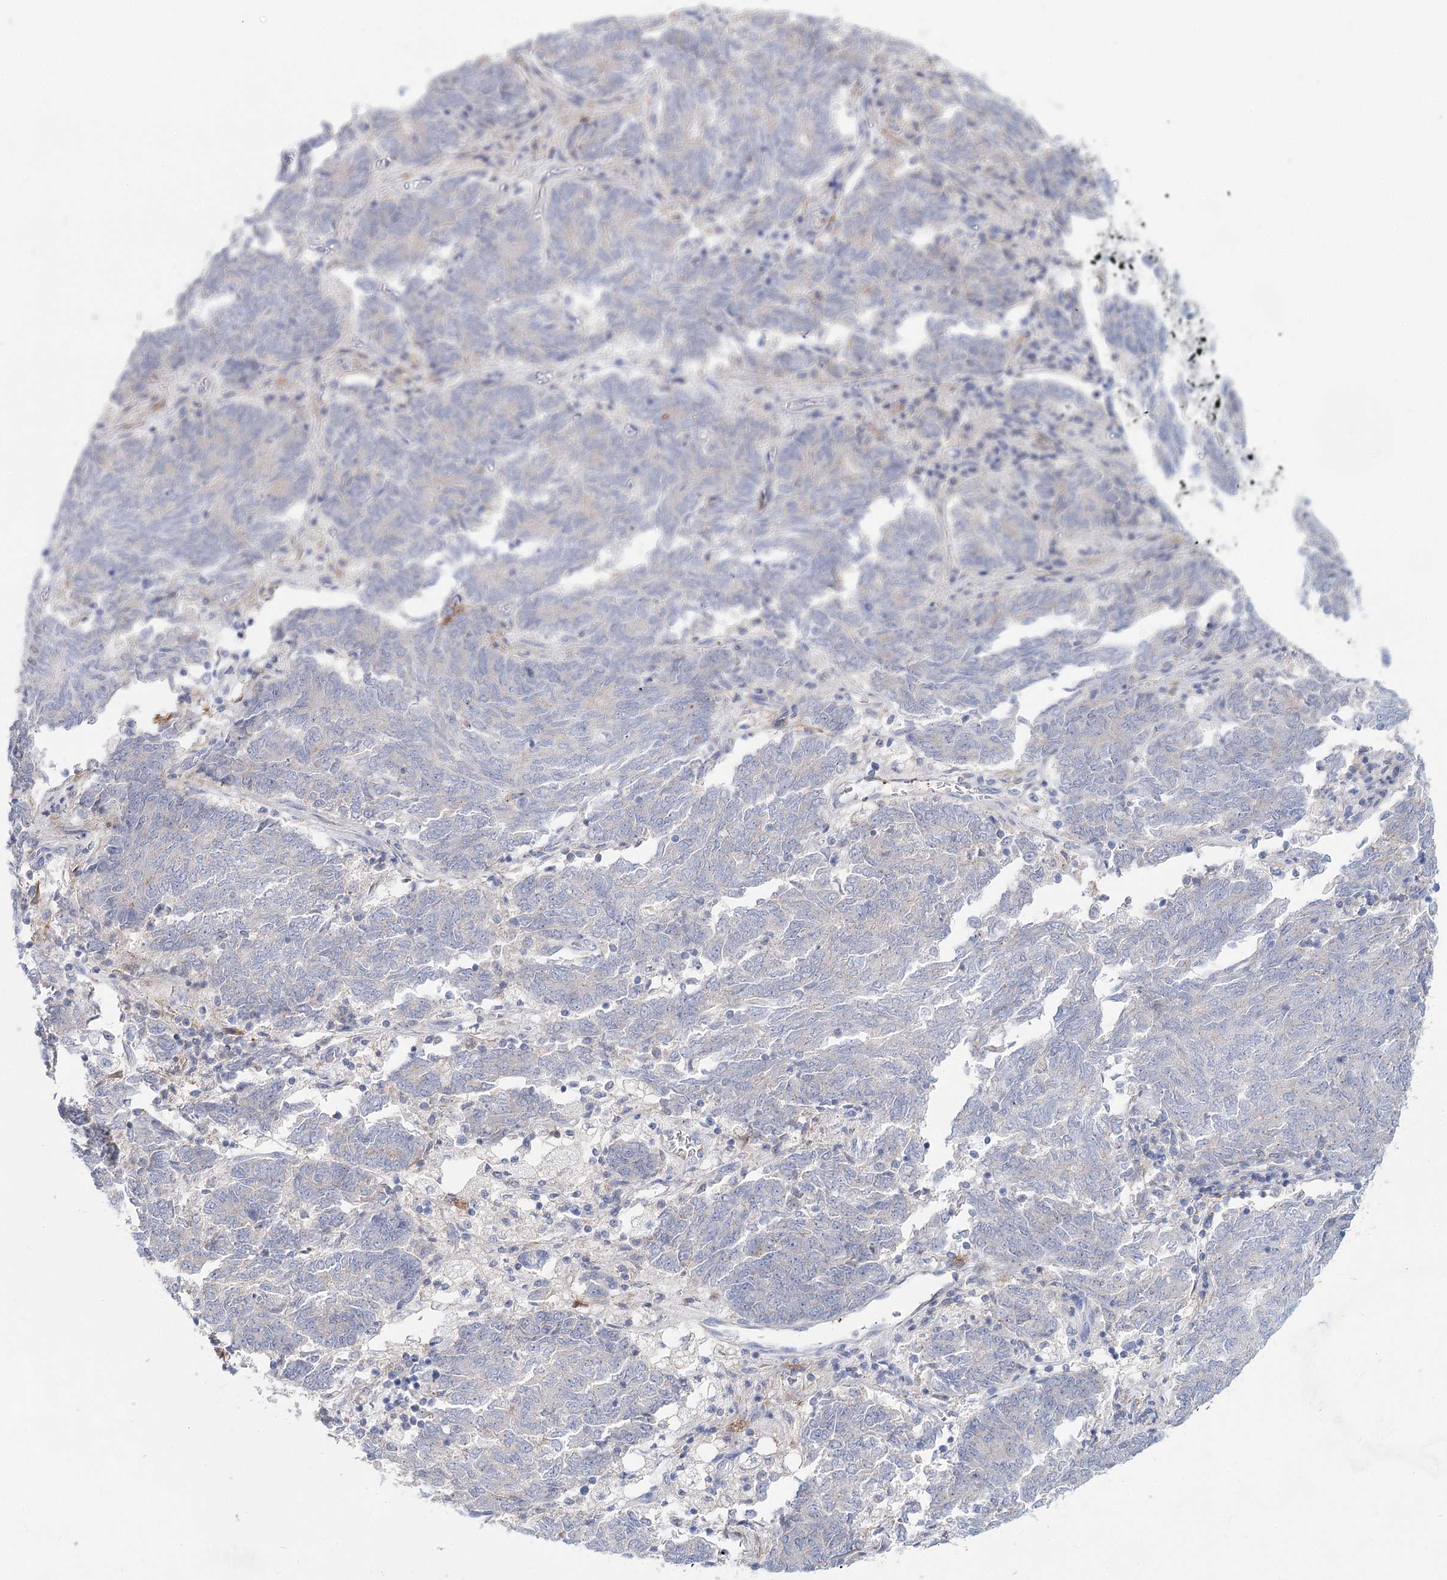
{"staining": {"intensity": "negative", "quantity": "none", "location": "none"}, "tissue": "endometrial cancer", "cell_type": "Tumor cells", "image_type": "cancer", "snomed": [{"axis": "morphology", "description": "Adenocarcinoma, NOS"}, {"axis": "topography", "description": "Endometrium"}], "caption": "Tumor cells show no significant protein staining in endometrial cancer.", "gene": "TASOR2", "patient": {"sex": "female", "age": 80}}